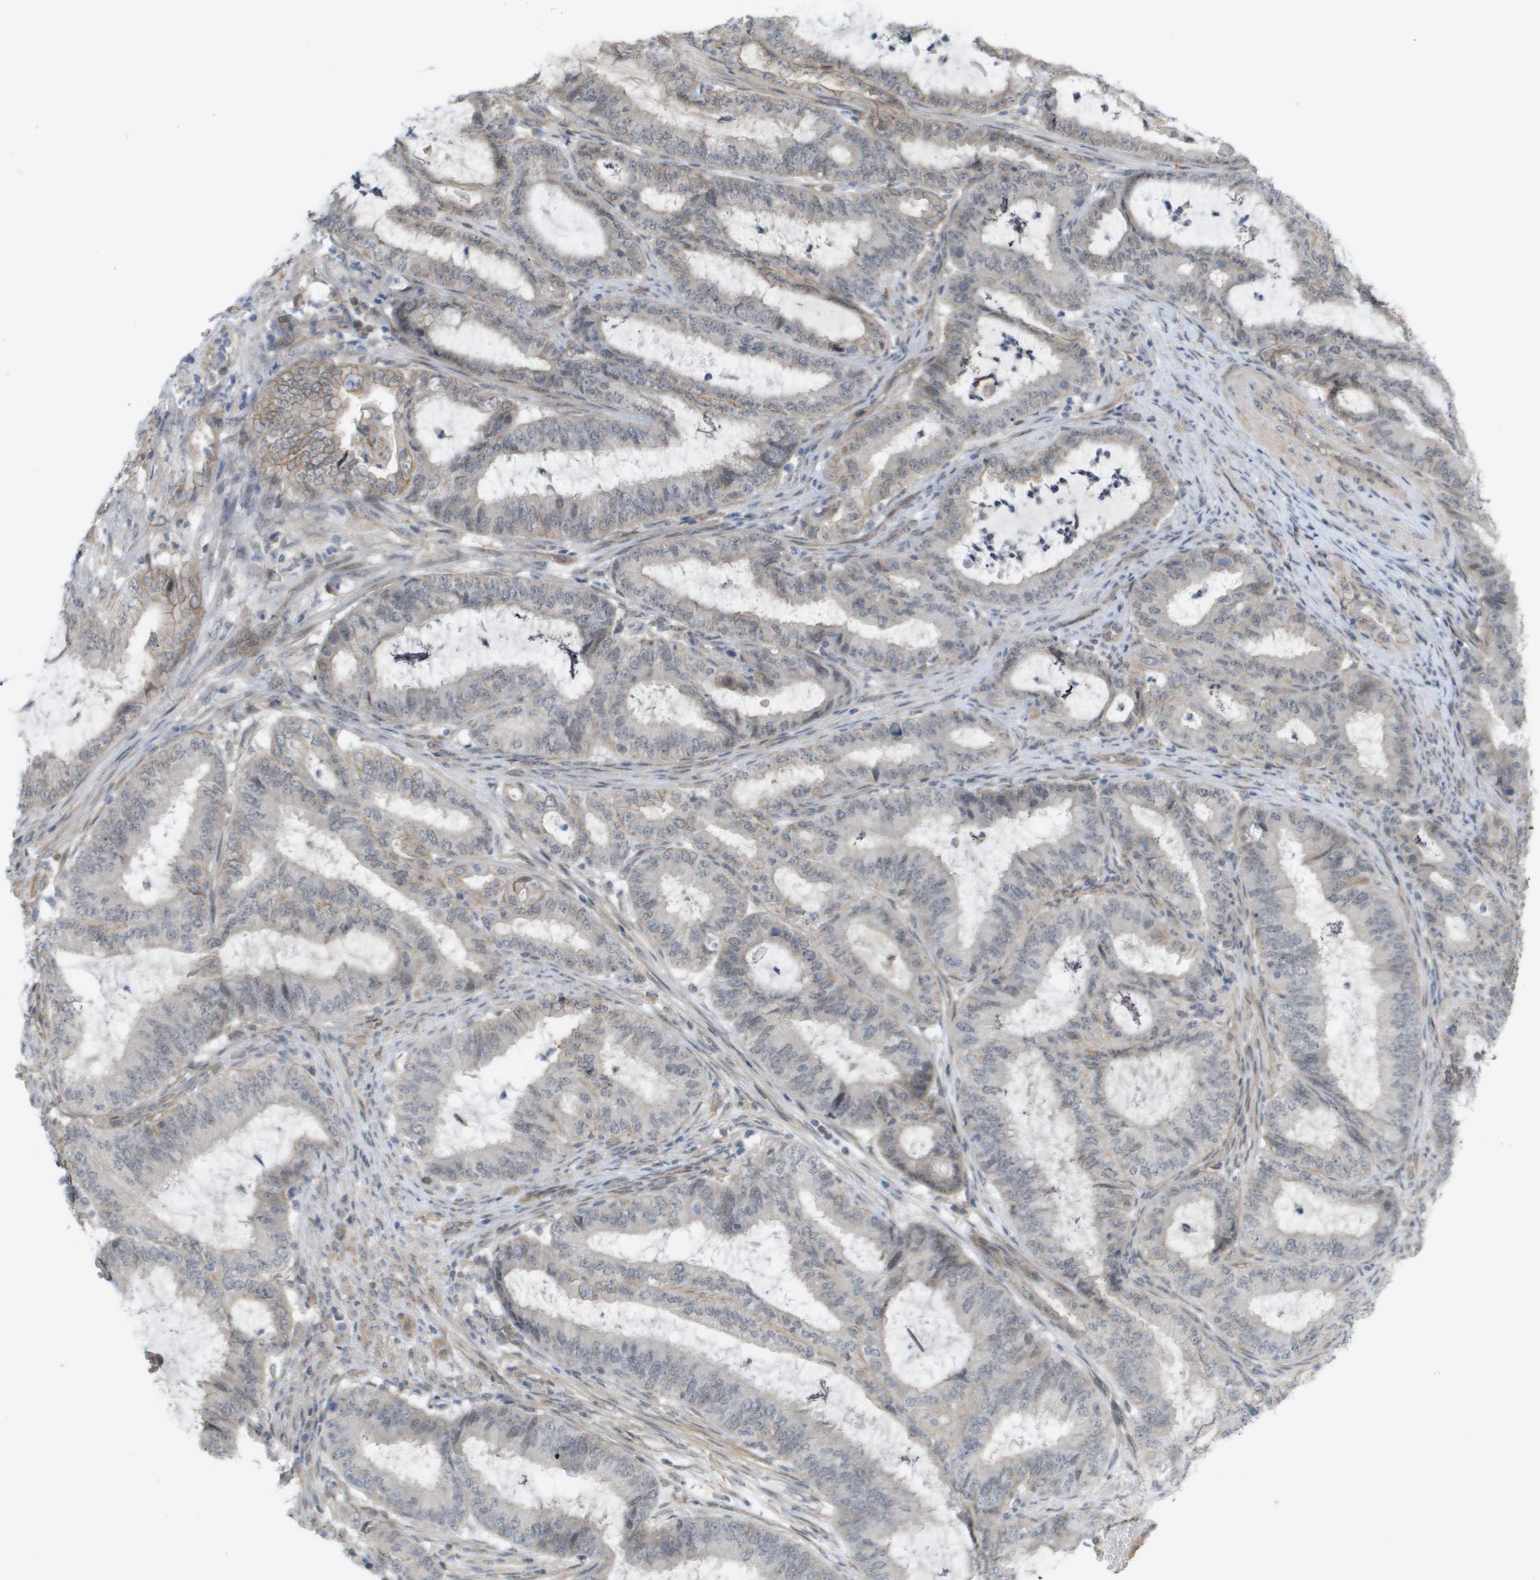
{"staining": {"intensity": "weak", "quantity": "<25%", "location": "cytoplasmic/membranous"}, "tissue": "endometrial cancer", "cell_type": "Tumor cells", "image_type": "cancer", "snomed": [{"axis": "morphology", "description": "Adenocarcinoma, NOS"}, {"axis": "topography", "description": "Endometrium"}], "caption": "DAB immunohistochemical staining of endometrial cancer (adenocarcinoma) exhibits no significant positivity in tumor cells.", "gene": "MTARC2", "patient": {"sex": "female", "age": 70}}